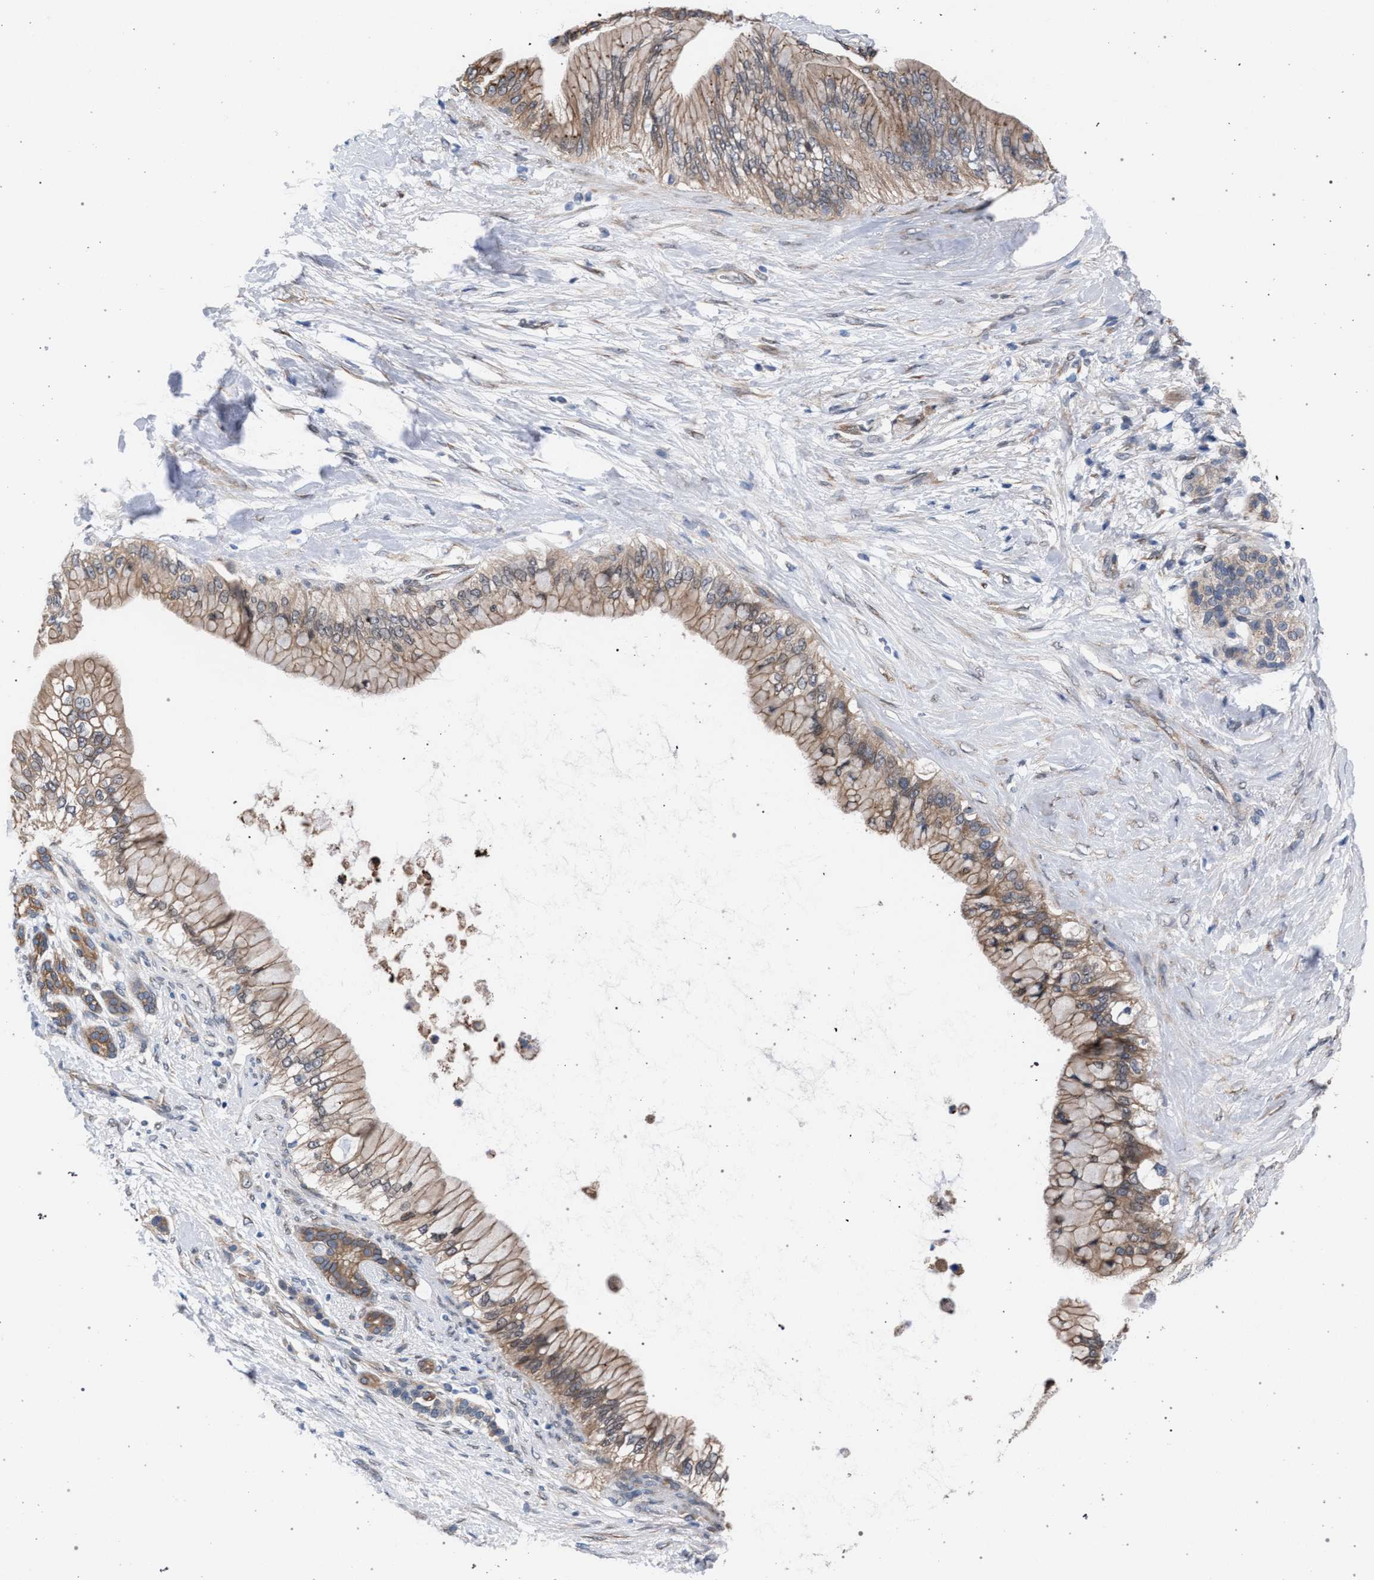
{"staining": {"intensity": "moderate", "quantity": ">75%", "location": "cytoplasmic/membranous"}, "tissue": "pancreatic cancer", "cell_type": "Tumor cells", "image_type": "cancer", "snomed": [{"axis": "morphology", "description": "Adenocarcinoma, NOS"}, {"axis": "topography", "description": "Pancreas"}], "caption": "Pancreatic cancer (adenocarcinoma) was stained to show a protein in brown. There is medium levels of moderate cytoplasmic/membranous expression in approximately >75% of tumor cells. (DAB (3,3'-diaminobenzidine) IHC, brown staining for protein, blue staining for nuclei).", "gene": "ARPC5L", "patient": {"sex": "male", "age": 59}}